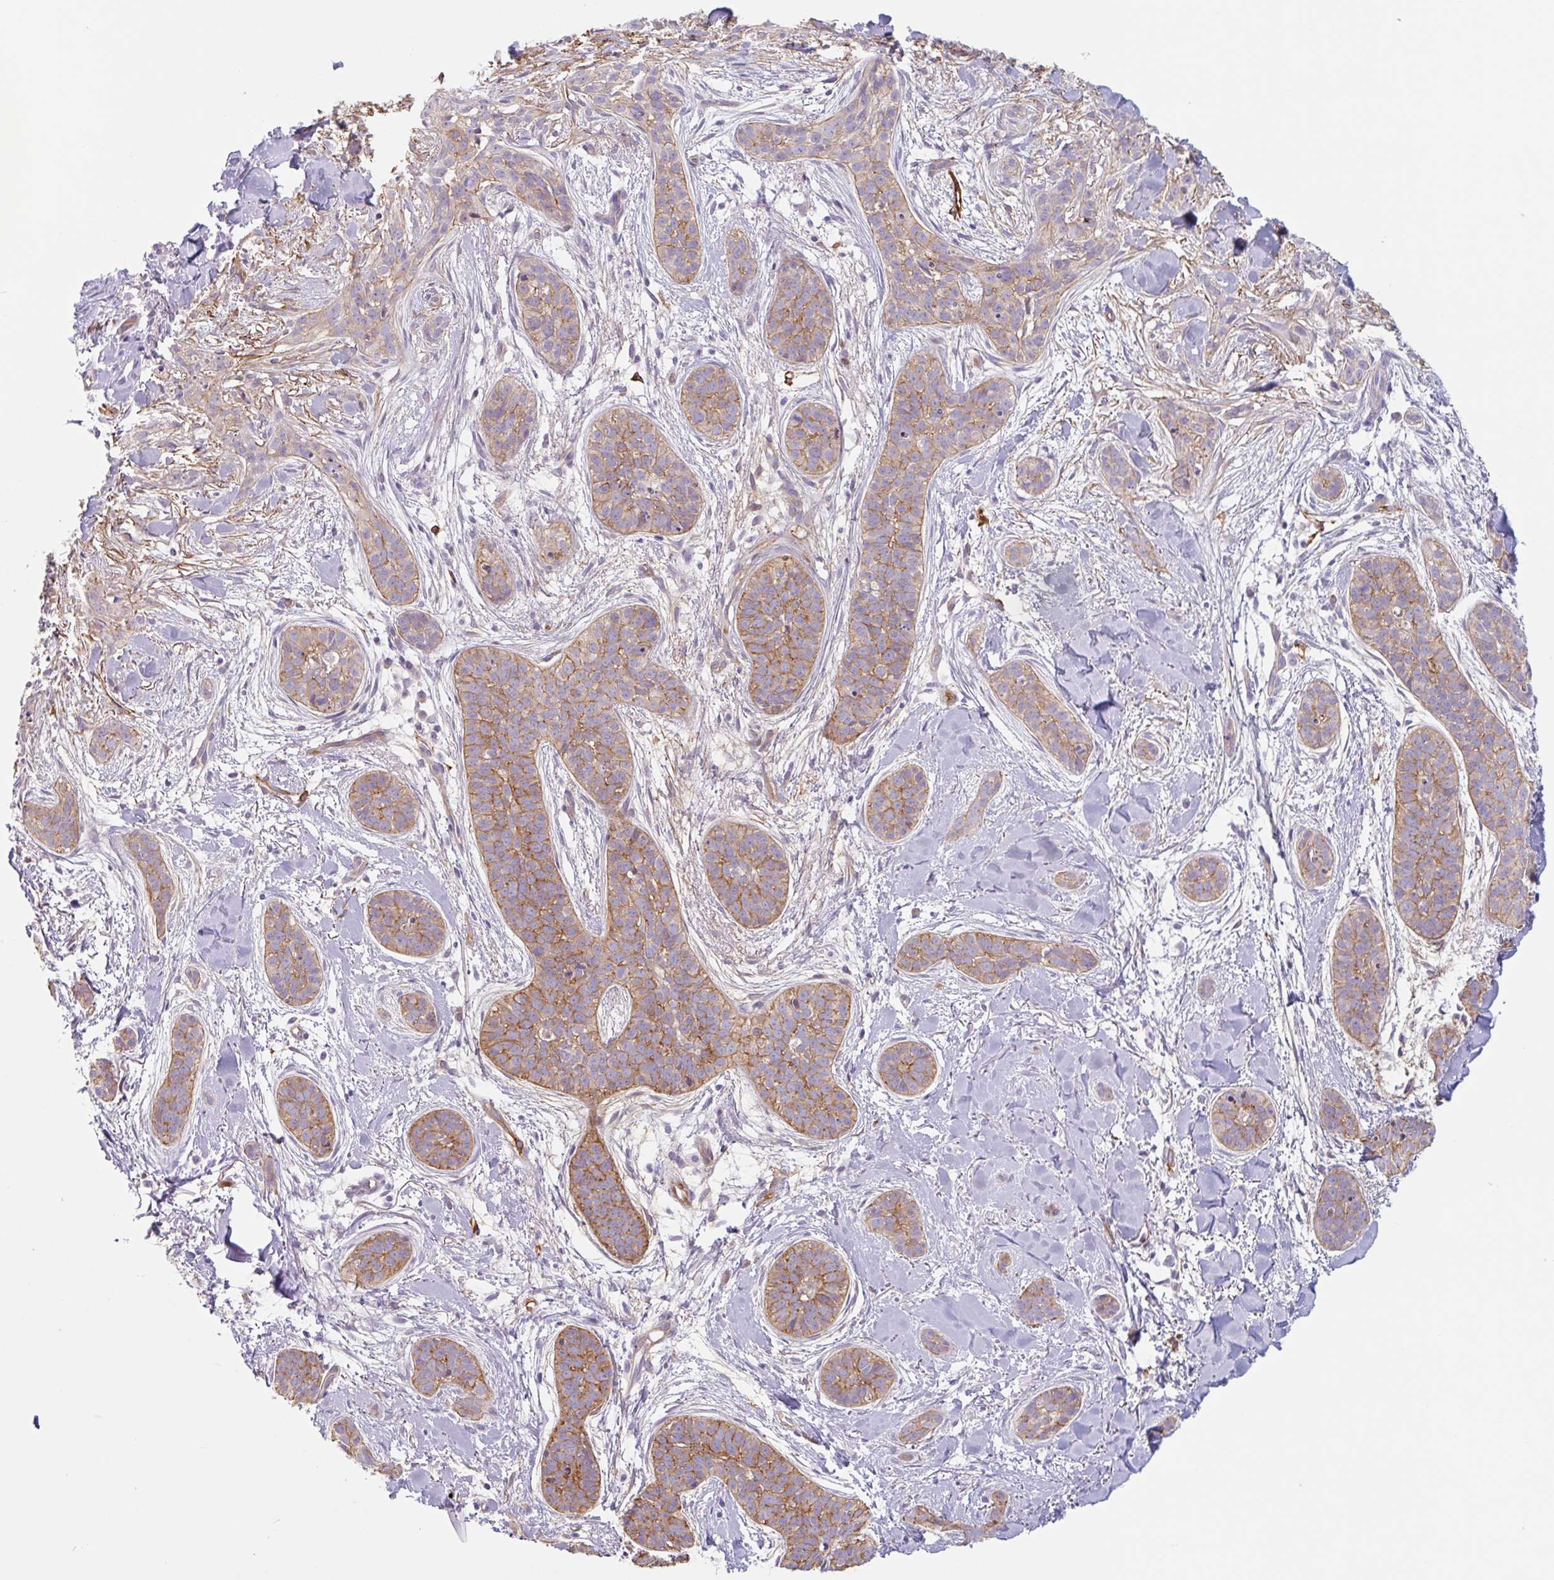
{"staining": {"intensity": "moderate", "quantity": ">75%", "location": "cytoplasmic/membranous"}, "tissue": "skin cancer", "cell_type": "Tumor cells", "image_type": "cancer", "snomed": [{"axis": "morphology", "description": "Basal cell carcinoma"}, {"axis": "topography", "description": "Skin"}], "caption": "The immunohistochemical stain shows moderate cytoplasmic/membranous expression in tumor cells of skin cancer (basal cell carcinoma) tissue.", "gene": "MYH10", "patient": {"sex": "male", "age": 52}}